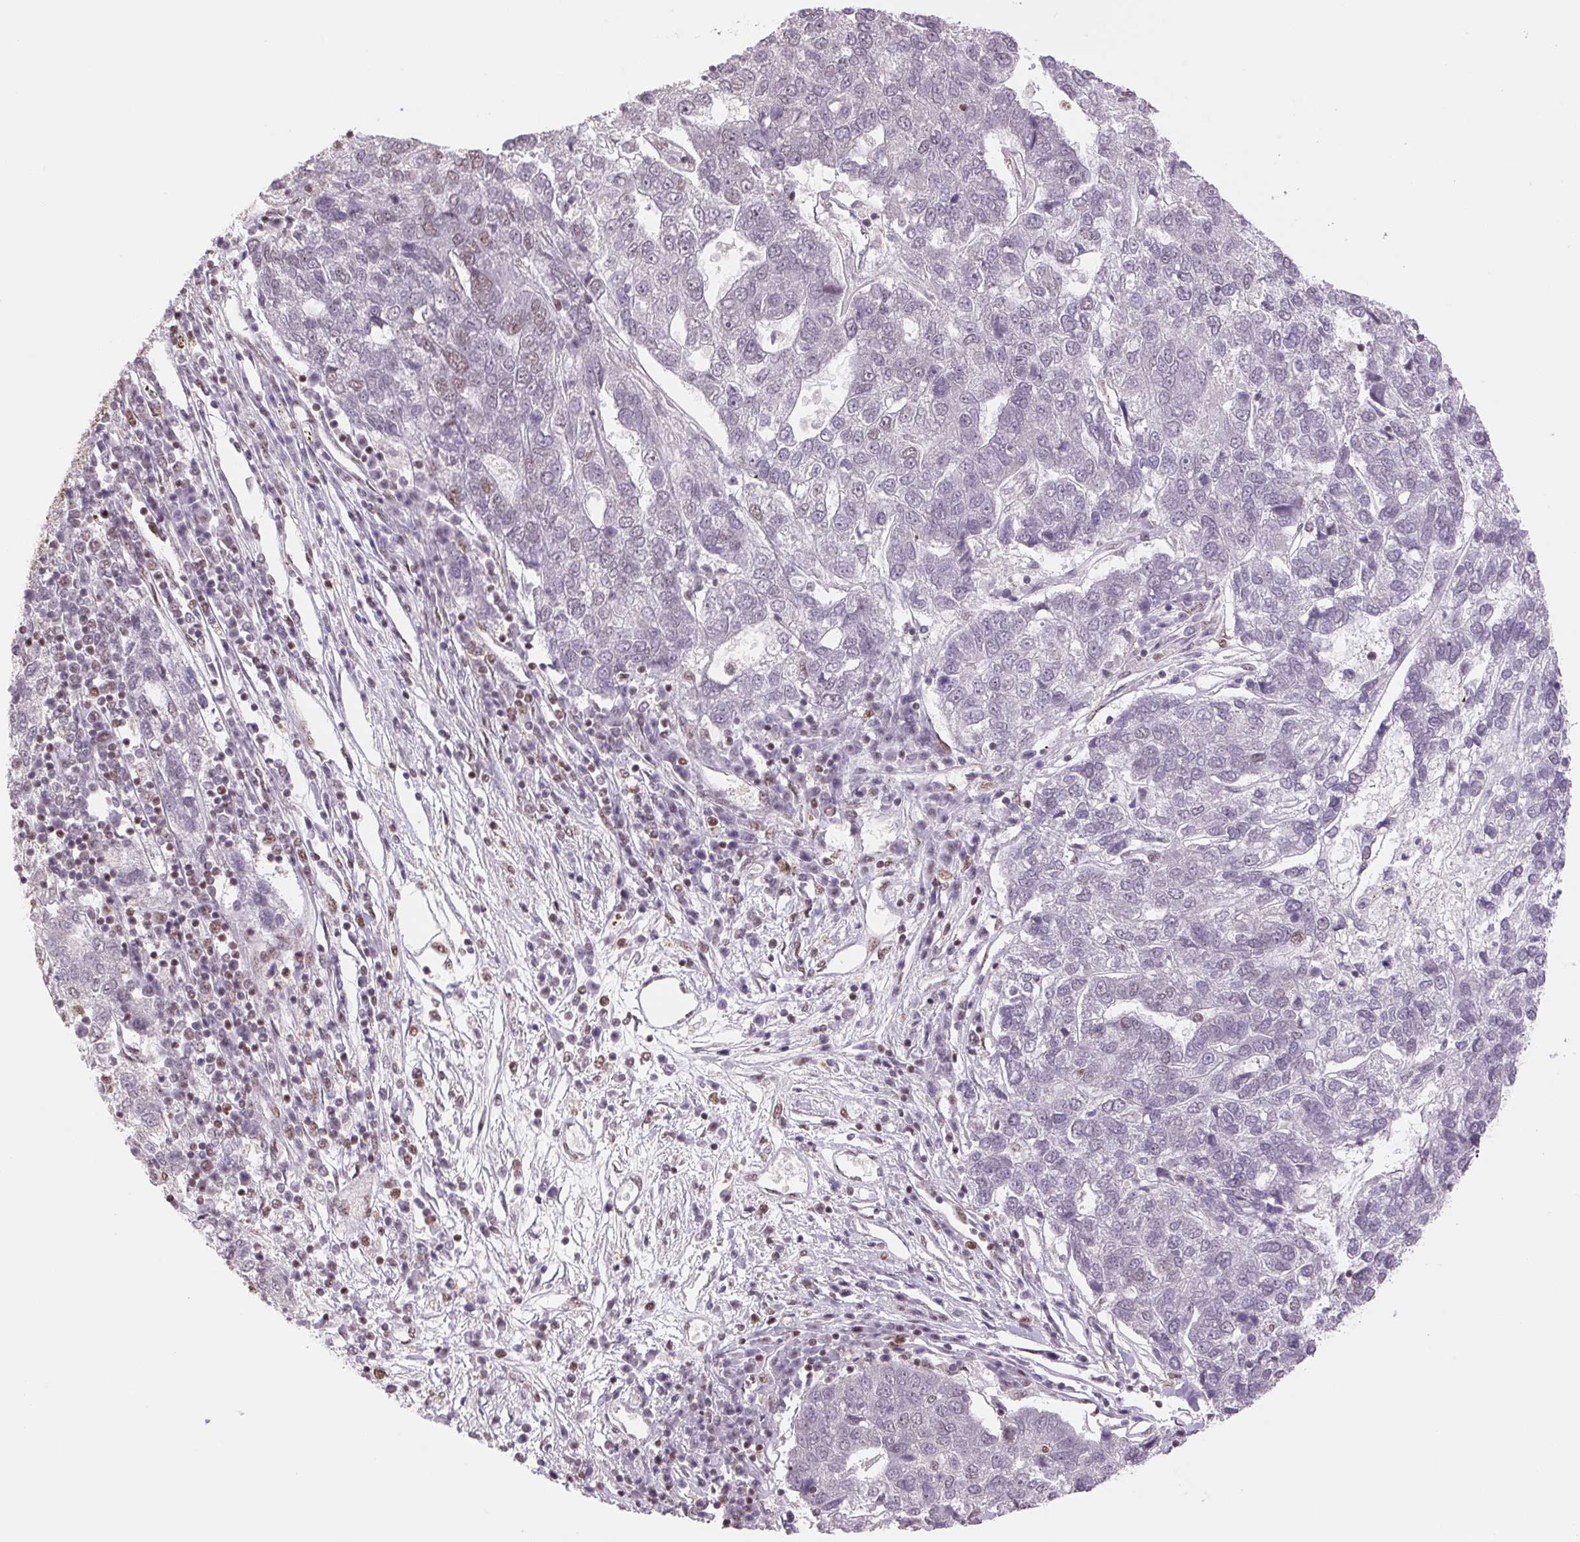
{"staining": {"intensity": "negative", "quantity": "none", "location": "none"}, "tissue": "pancreatic cancer", "cell_type": "Tumor cells", "image_type": "cancer", "snomed": [{"axis": "morphology", "description": "Adenocarcinoma, NOS"}, {"axis": "topography", "description": "Pancreas"}], "caption": "High power microscopy histopathology image of an immunohistochemistry (IHC) image of adenocarcinoma (pancreatic), revealing no significant expression in tumor cells.", "gene": "SREK1", "patient": {"sex": "female", "age": 61}}